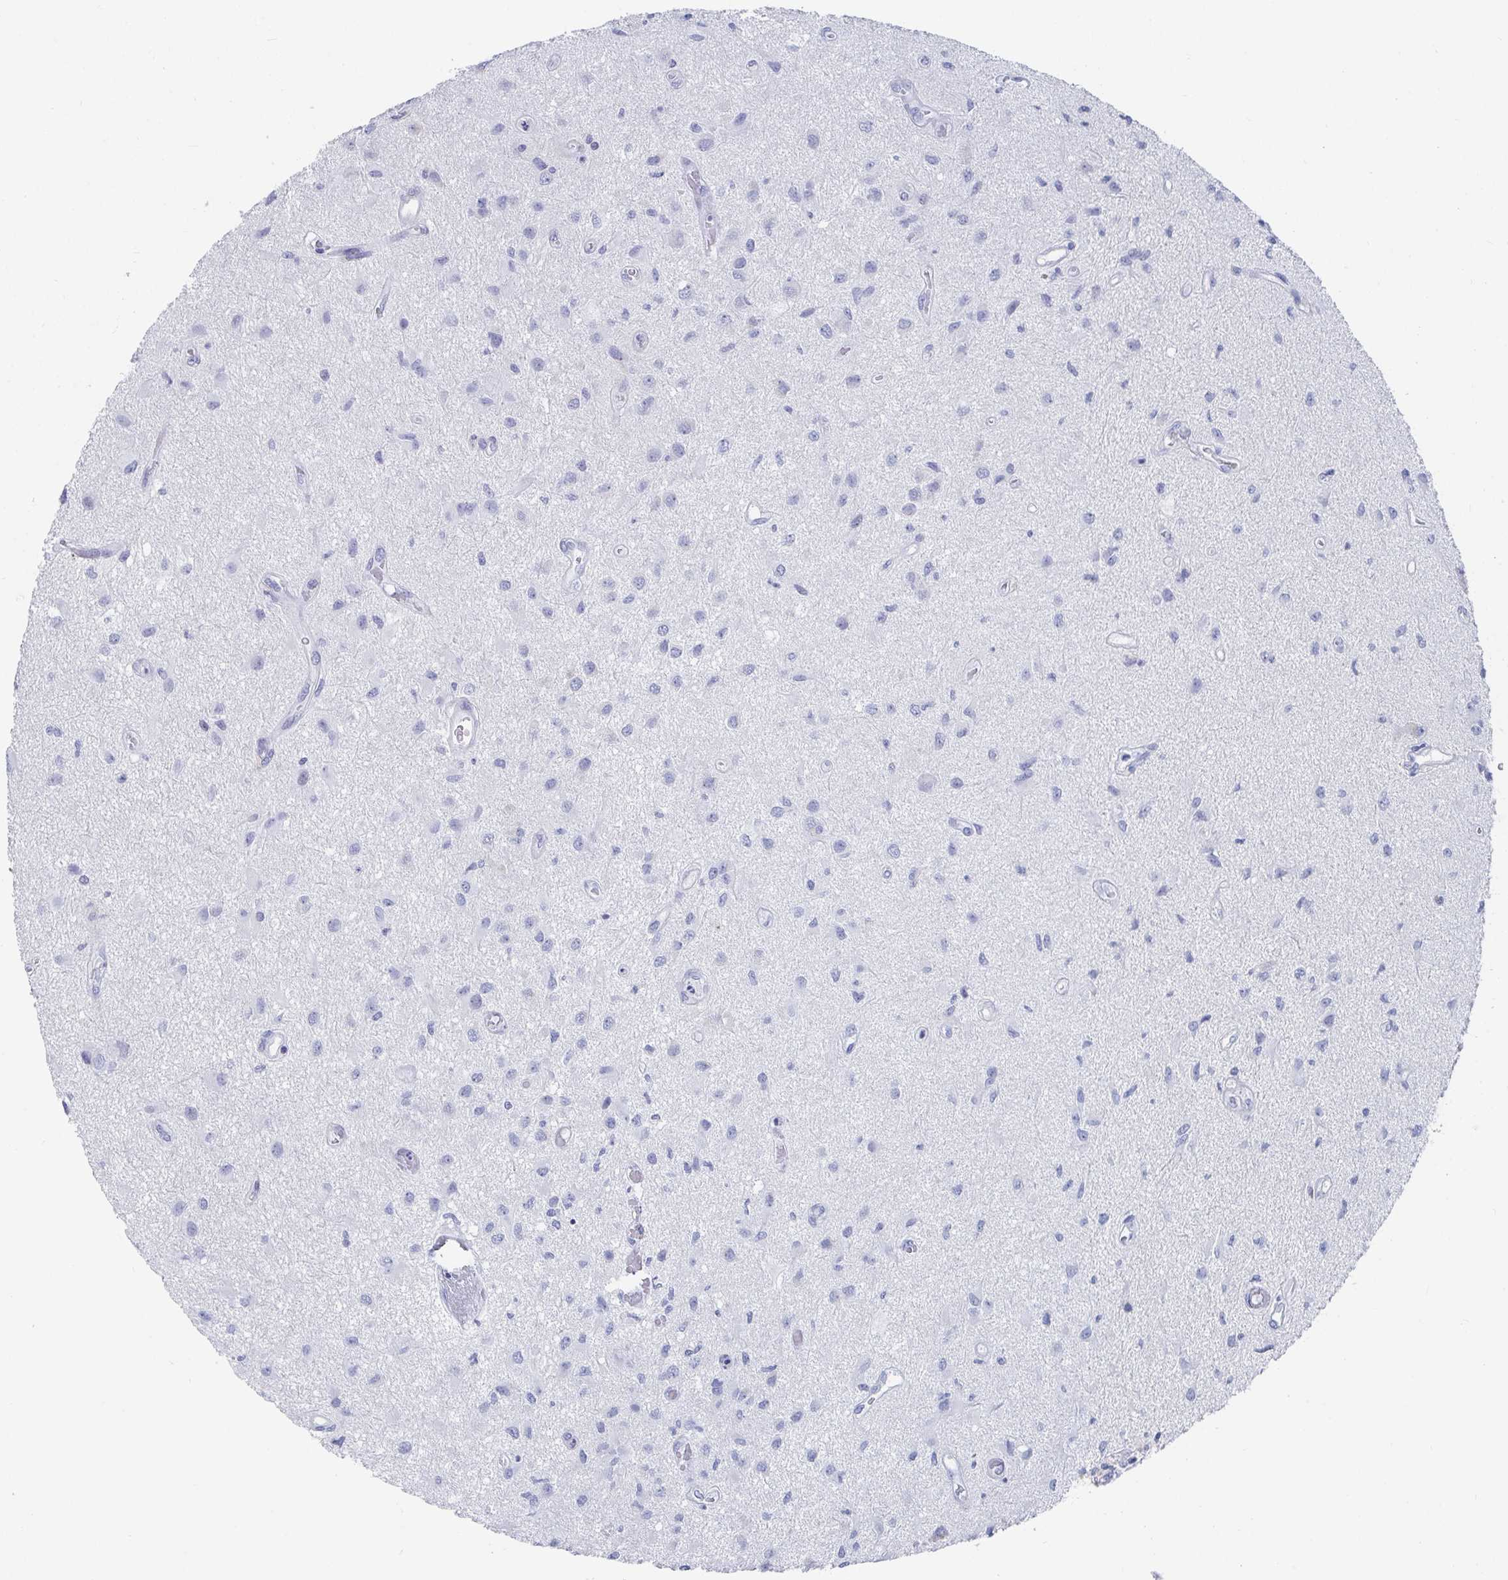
{"staining": {"intensity": "negative", "quantity": "none", "location": "none"}, "tissue": "glioma", "cell_type": "Tumor cells", "image_type": "cancer", "snomed": [{"axis": "morphology", "description": "Glioma, malignant, High grade"}, {"axis": "topography", "description": "Brain"}], "caption": "IHC of human malignant glioma (high-grade) exhibits no expression in tumor cells.", "gene": "ZFP82", "patient": {"sex": "male", "age": 67}}